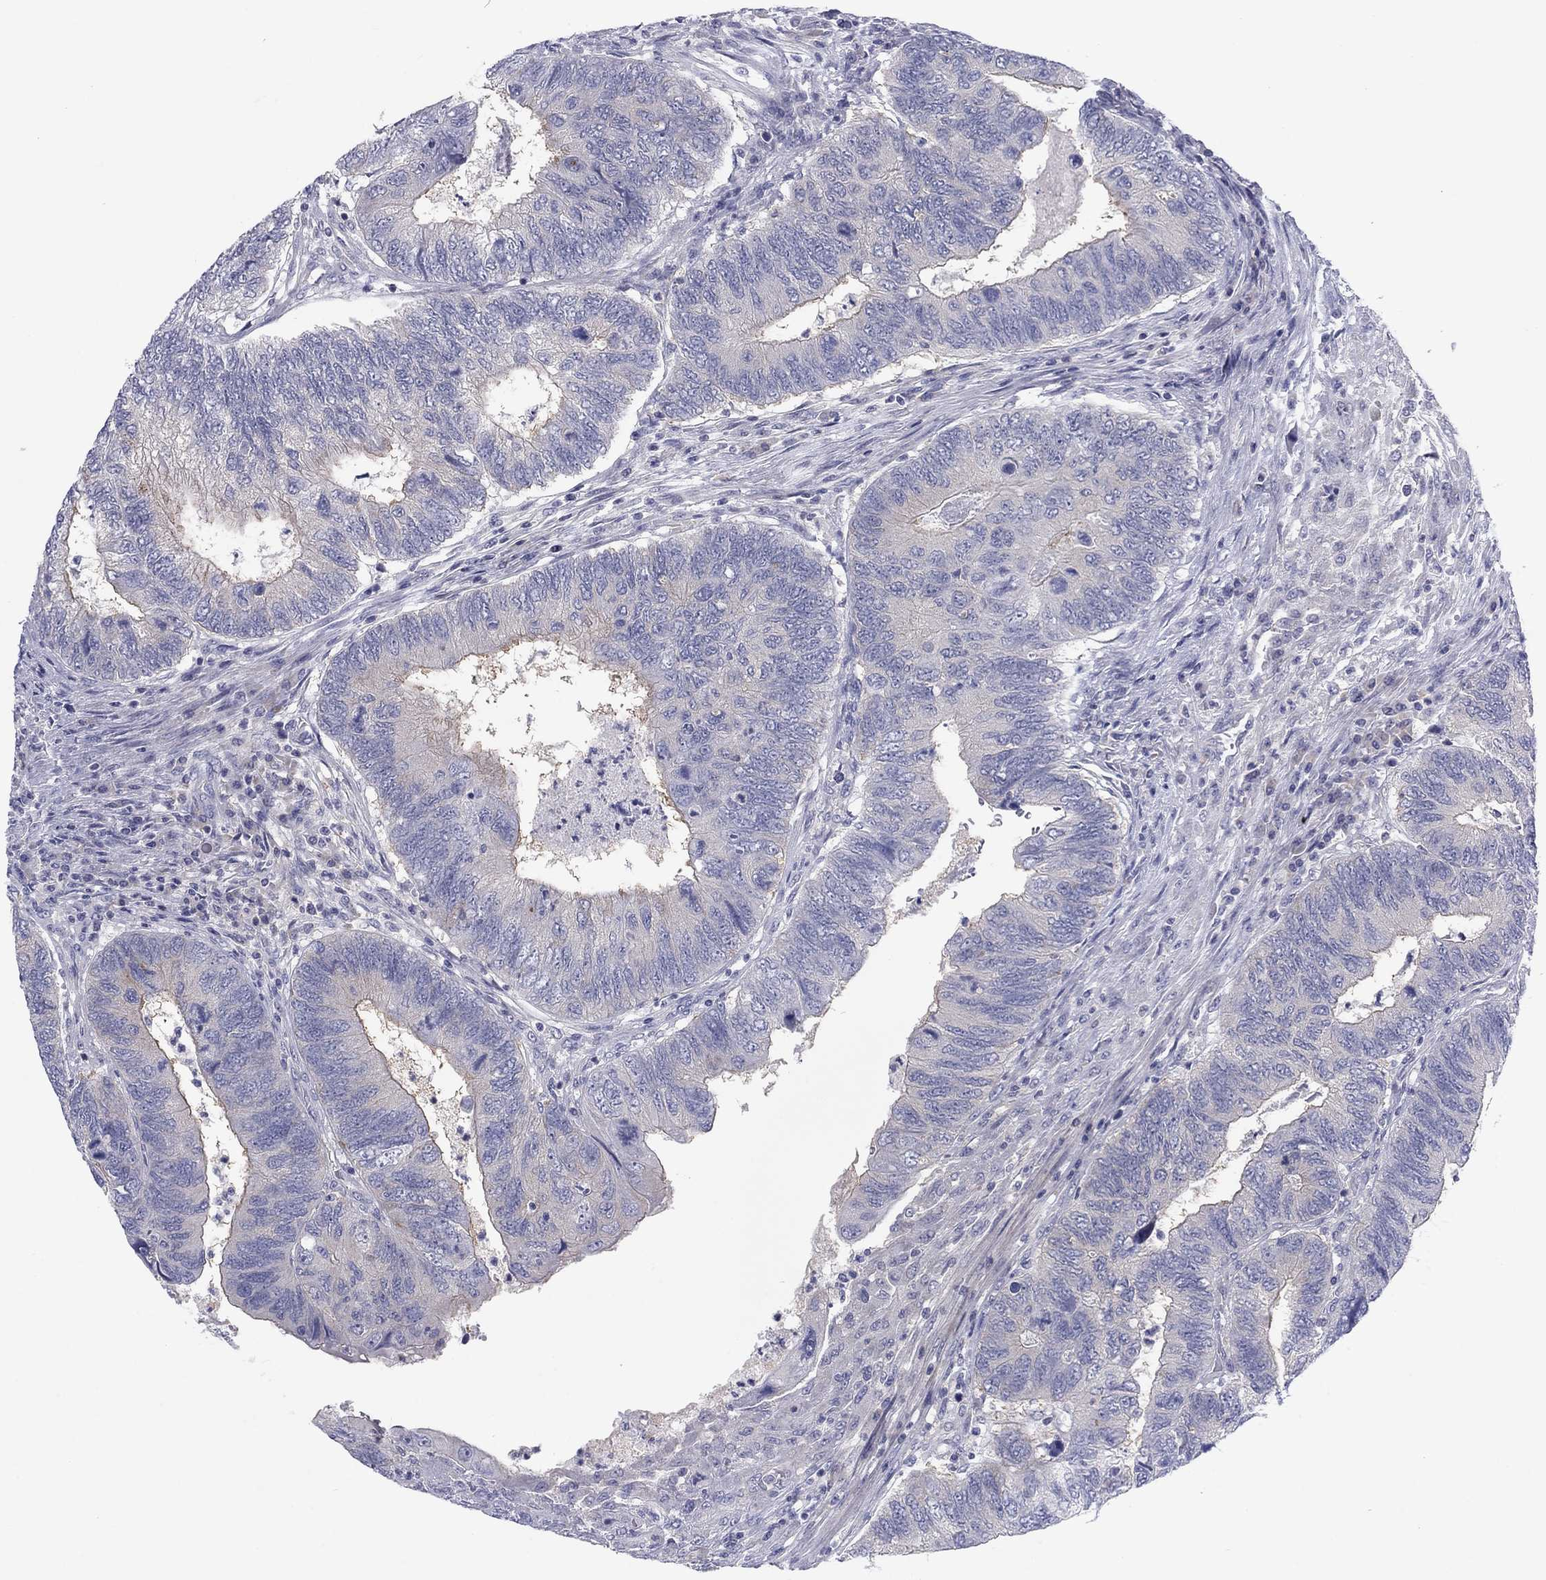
{"staining": {"intensity": "negative", "quantity": "none", "location": "none"}, "tissue": "colorectal cancer", "cell_type": "Tumor cells", "image_type": "cancer", "snomed": [{"axis": "morphology", "description": "Adenocarcinoma, NOS"}, {"axis": "topography", "description": "Colon"}], "caption": "The immunohistochemistry micrograph has no significant positivity in tumor cells of colorectal cancer (adenocarcinoma) tissue.", "gene": "CACNA1A", "patient": {"sex": "female", "age": 67}}